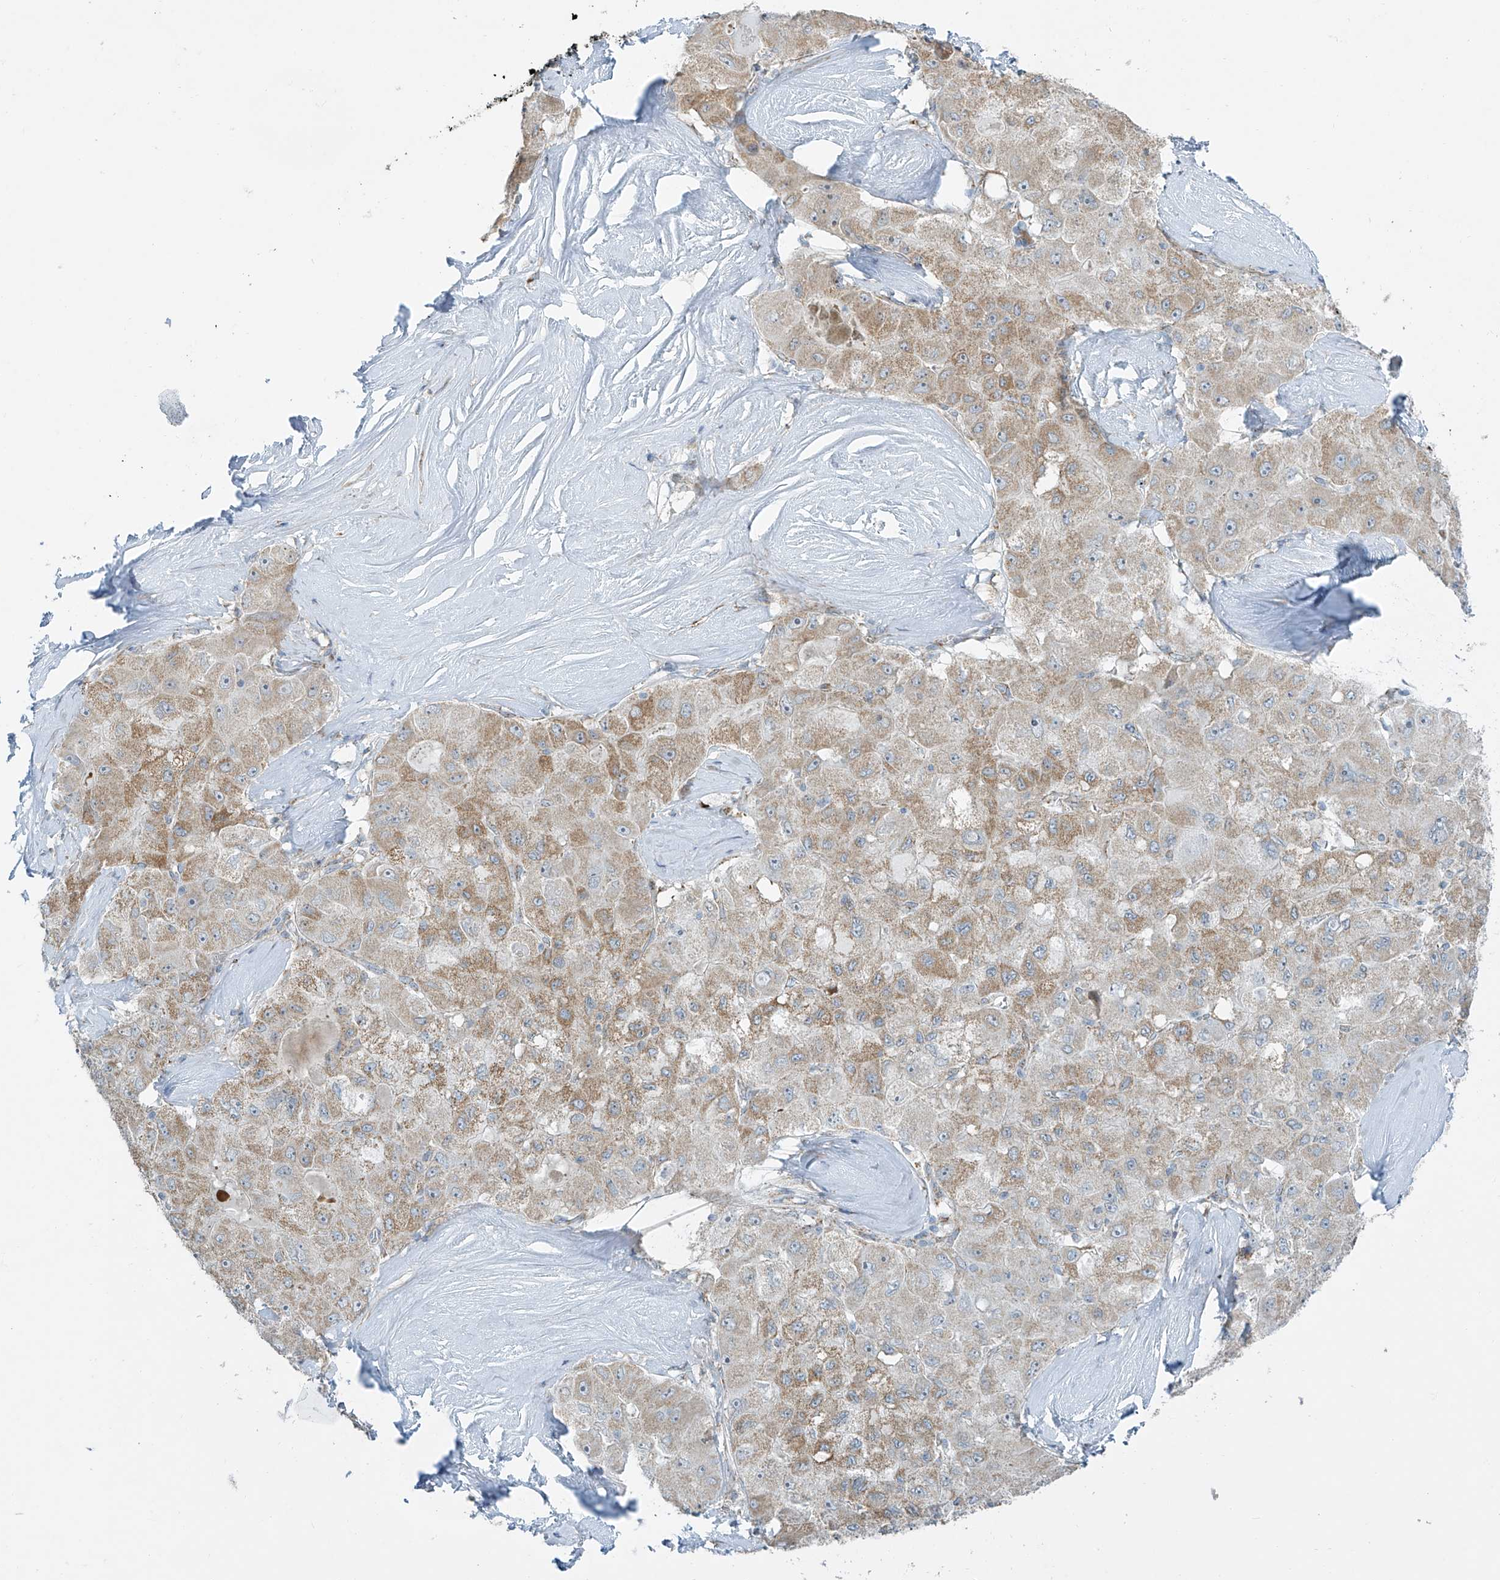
{"staining": {"intensity": "moderate", "quantity": ">75%", "location": "cytoplasmic/membranous"}, "tissue": "liver cancer", "cell_type": "Tumor cells", "image_type": "cancer", "snomed": [{"axis": "morphology", "description": "Carcinoma, Hepatocellular, NOS"}, {"axis": "topography", "description": "Liver"}], "caption": "Immunohistochemical staining of human liver cancer reveals moderate cytoplasmic/membranous protein positivity in approximately >75% of tumor cells.", "gene": "SMDT1", "patient": {"sex": "male", "age": 80}}